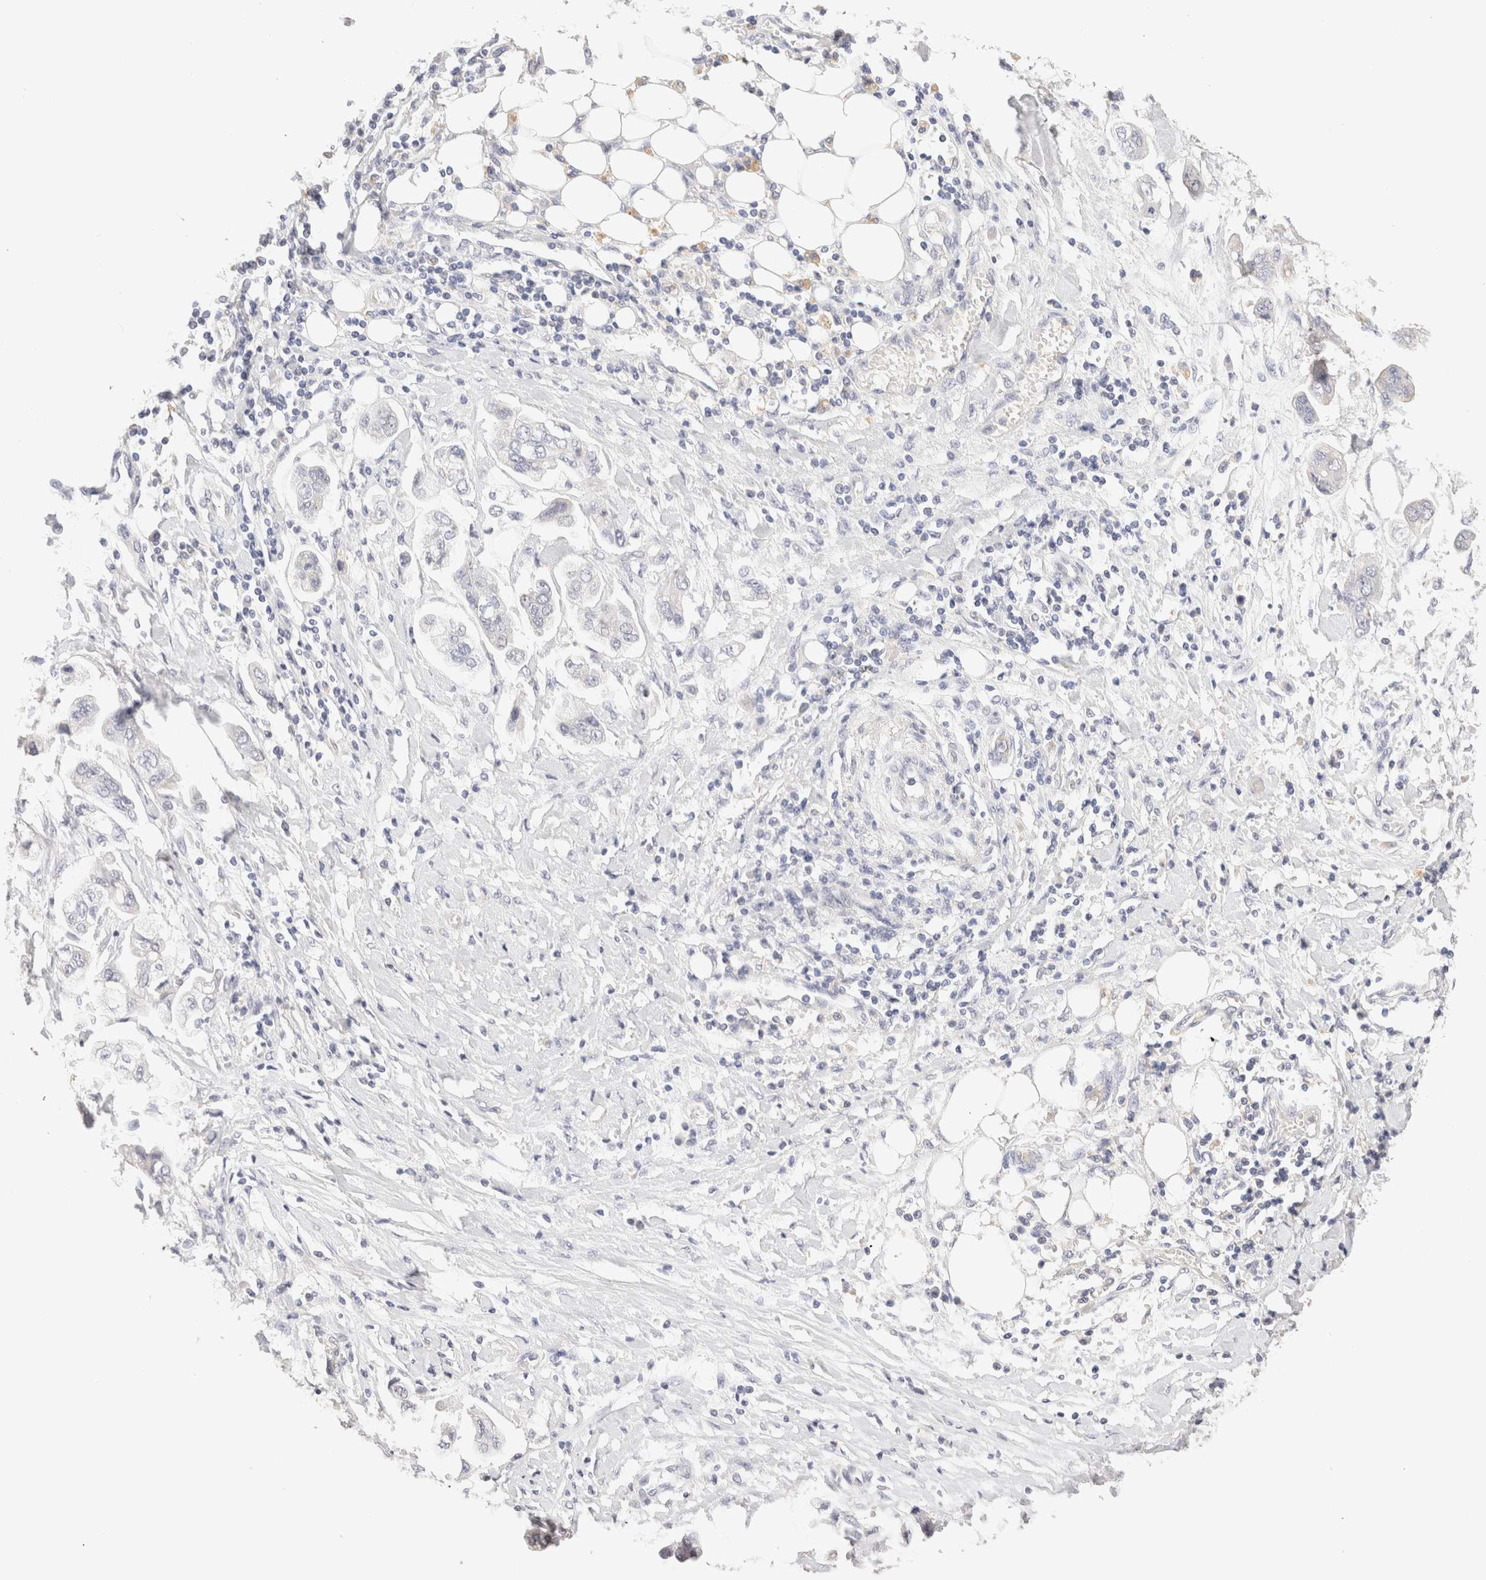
{"staining": {"intensity": "negative", "quantity": "none", "location": "none"}, "tissue": "stomach cancer", "cell_type": "Tumor cells", "image_type": "cancer", "snomed": [{"axis": "morphology", "description": "Adenocarcinoma, NOS"}, {"axis": "topography", "description": "Stomach"}], "caption": "Tumor cells are negative for protein expression in human stomach cancer. Nuclei are stained in blue.", "gene": "SCGB2A2", "patient": {"sex": "male", "age": 62}}